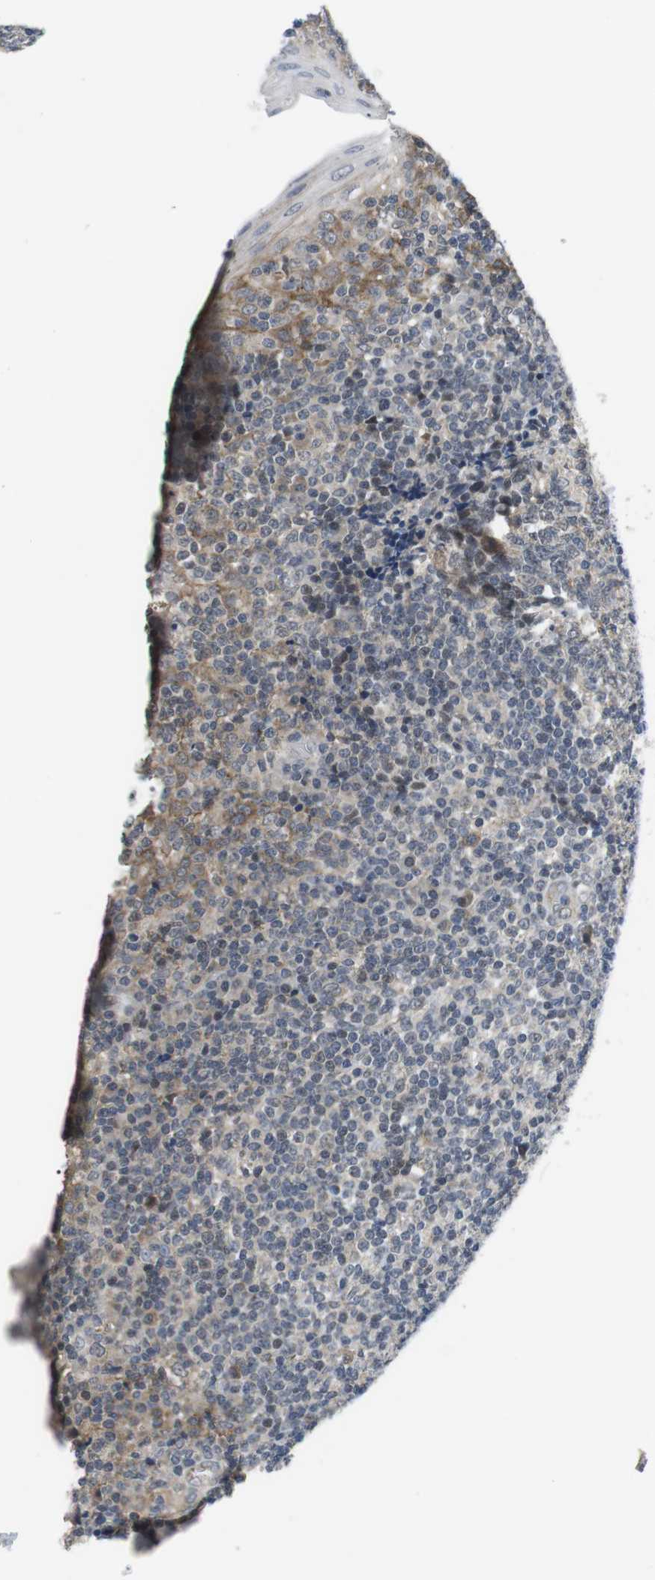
{"staining": {"intensity": "weak", "quantity": "25%-75%", "location": "cytoplasmic/membranous,nuclear"}, "tissue": "tonsil", "cell_type": "Germinal center cells", "image_type": "normal", "snomed": [{"axis": "morphology", "description": "Normal tissue, NOS"}, {"axis": "topography", "description": "Tonsil"}], "caption": "Immunohistochemistry (IHC) image of unremarkable tonsil stained for a protein (brown), which demonstrates low levels of weak cytoplasmic/membranous,nuclear staining in approximately 25%-75% of germinal center cells.", "gene": "NECTIN1", "patient": {"sex": "female", "age": 19}}